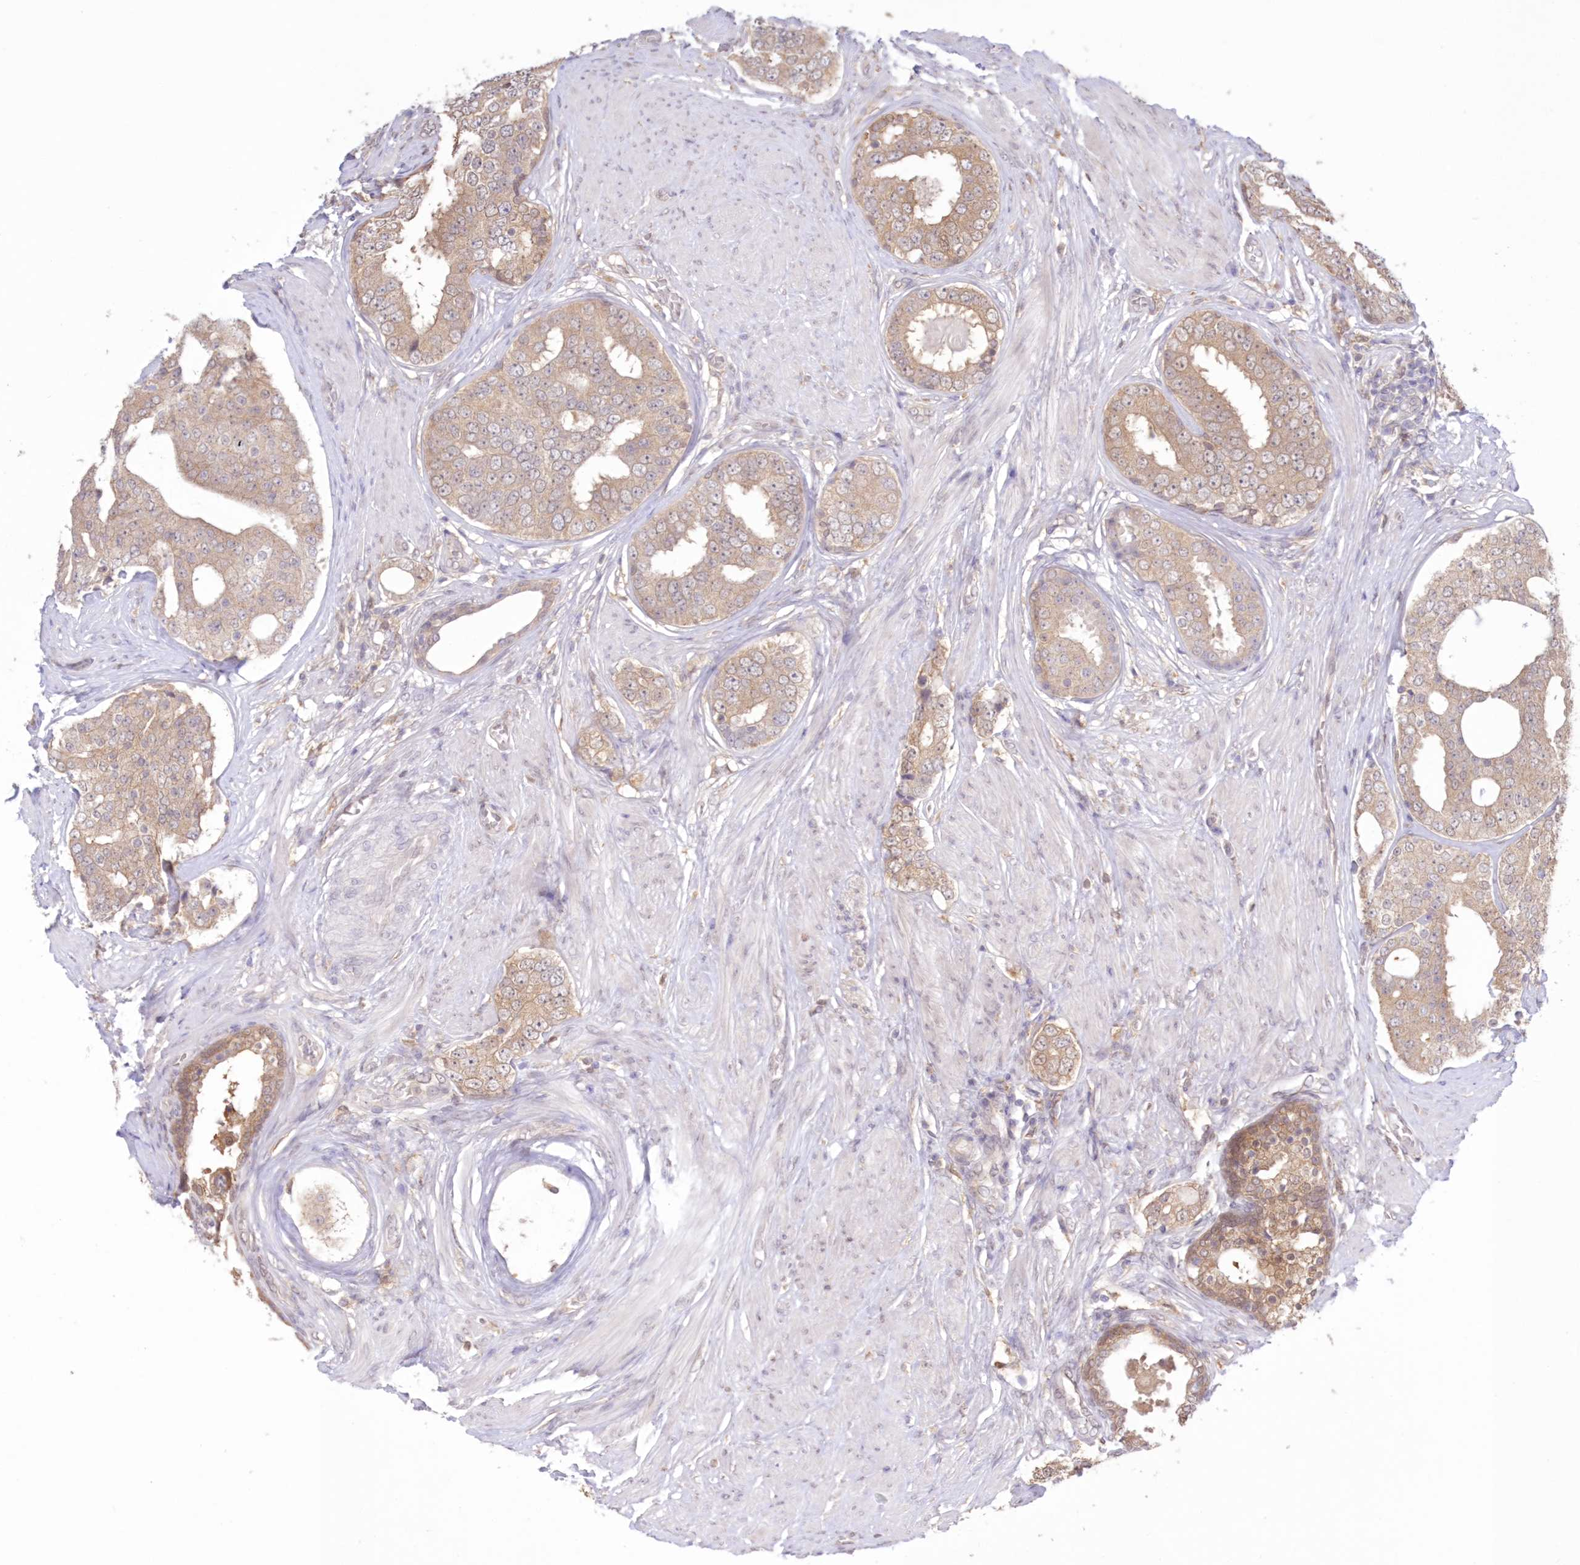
{"staining": {"intensity": "weak", "quantity": ">75%", "location": "cytoplasmic/membranous"}, "tissue": "prostate cancer", "cell_type": "Tumor cells", "image_type": "cancer", "snomed": [{"axis": "morphology", "description": "Adenocarcinoma, High grade"}, {"axis": "topography", "description": "Prostate"}], "caption": "Immunohistochemical staining of human prostate cancer (adenocarcinoma (high-grade)) shows weak cytoplasmic/membranous protein expression in approximately >75% of tumor cells.", "gene": "RNPEP", "patient": {"sex": "male", "age": 56}}